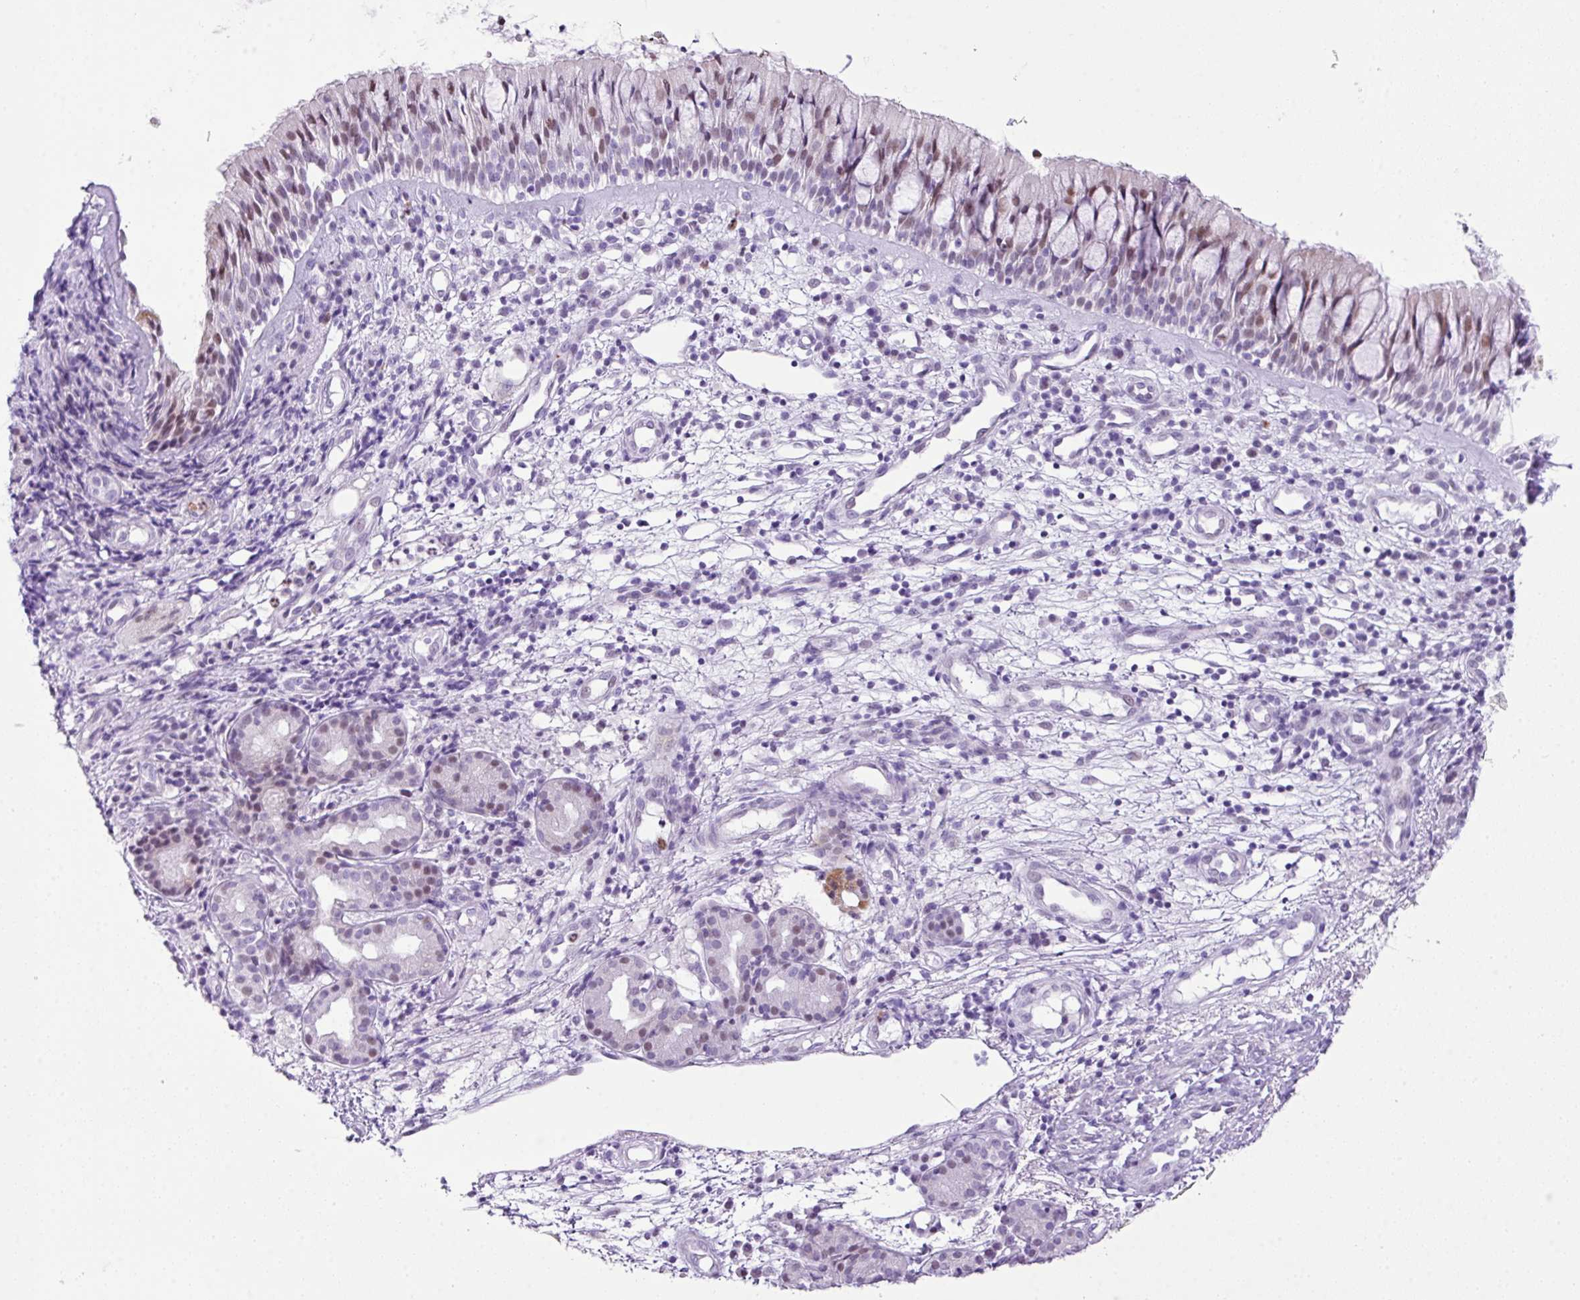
{"staining": {"intensity": "moderate", "quantity": "<25%", "location": "nuclear"}, "tissue": "nasopharynx", "cell_type": "Respiratory epithelial cells", "image_type": "normal", "snomed": [{"axis": "morphology", "description": "Normal tissue, NOS"}, {"axis": "topography", "description": "Nasopharynx"}], "caption": "This is a photomicrograph of IHC staining of normal nasopharynx, which shows moderate staining in the nuclear of respiratory epithelial cells.", "gene": "RCAN2", "patient": {"sex": "female", "age": 62}}